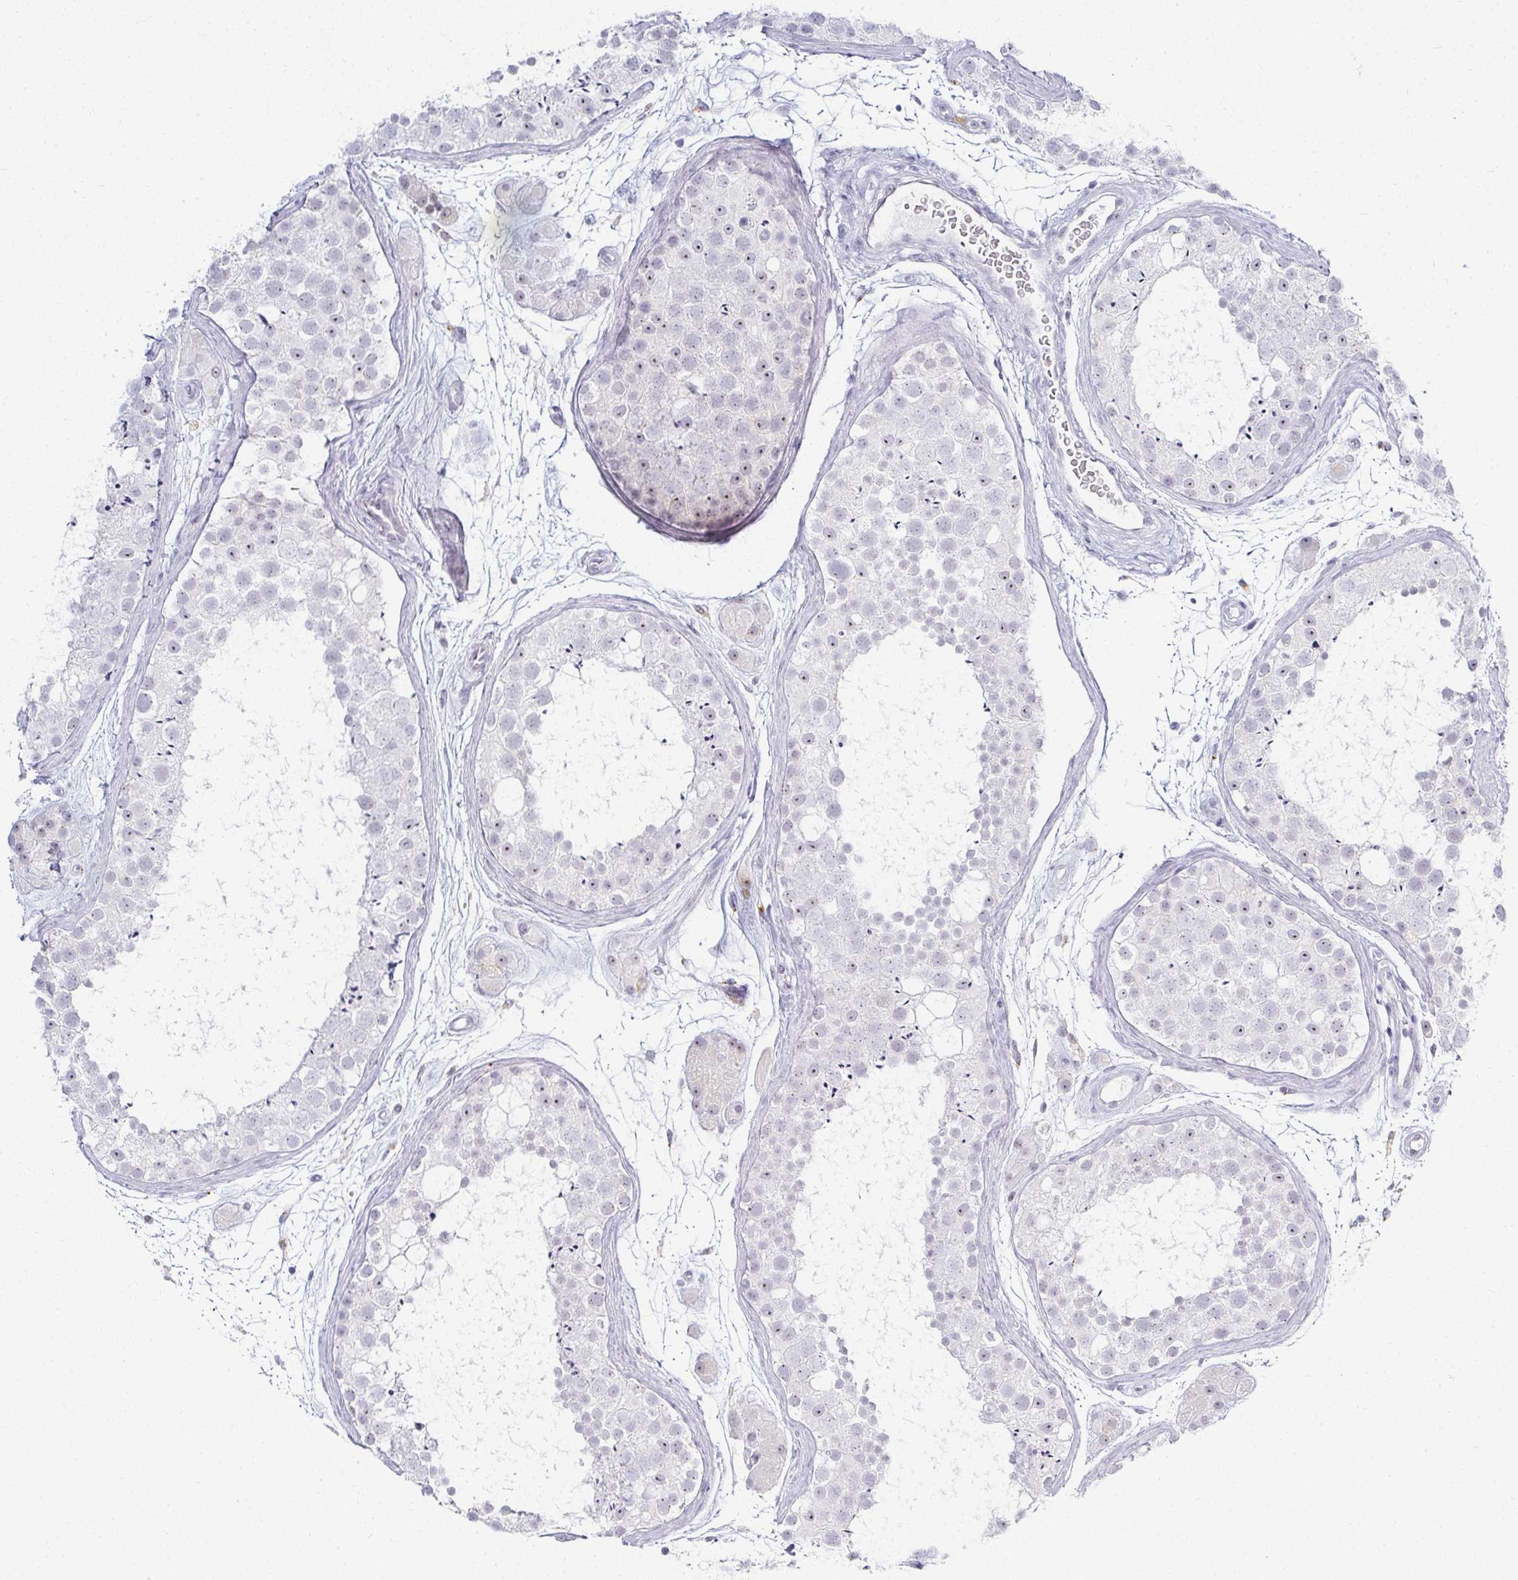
{"staining": {"intensity": "negative", "quantity": "none", "location": "none"}, "tissue": "testis", "cell_type": "Cells in seminiferous ducts", "image_type": "normal", "snomed": [{"axis": "morphology", "description": "Normal tissue, NOS"}, {"axis": "topography", "description": "Testis"}], "caption": "An immunohistochemistry (IHC) image of benign testis is shown. There is no staining in cells in seminiferous ducts of testis.", "gene": "ACAN", "patient": {"sex": "male", "age": 41}}